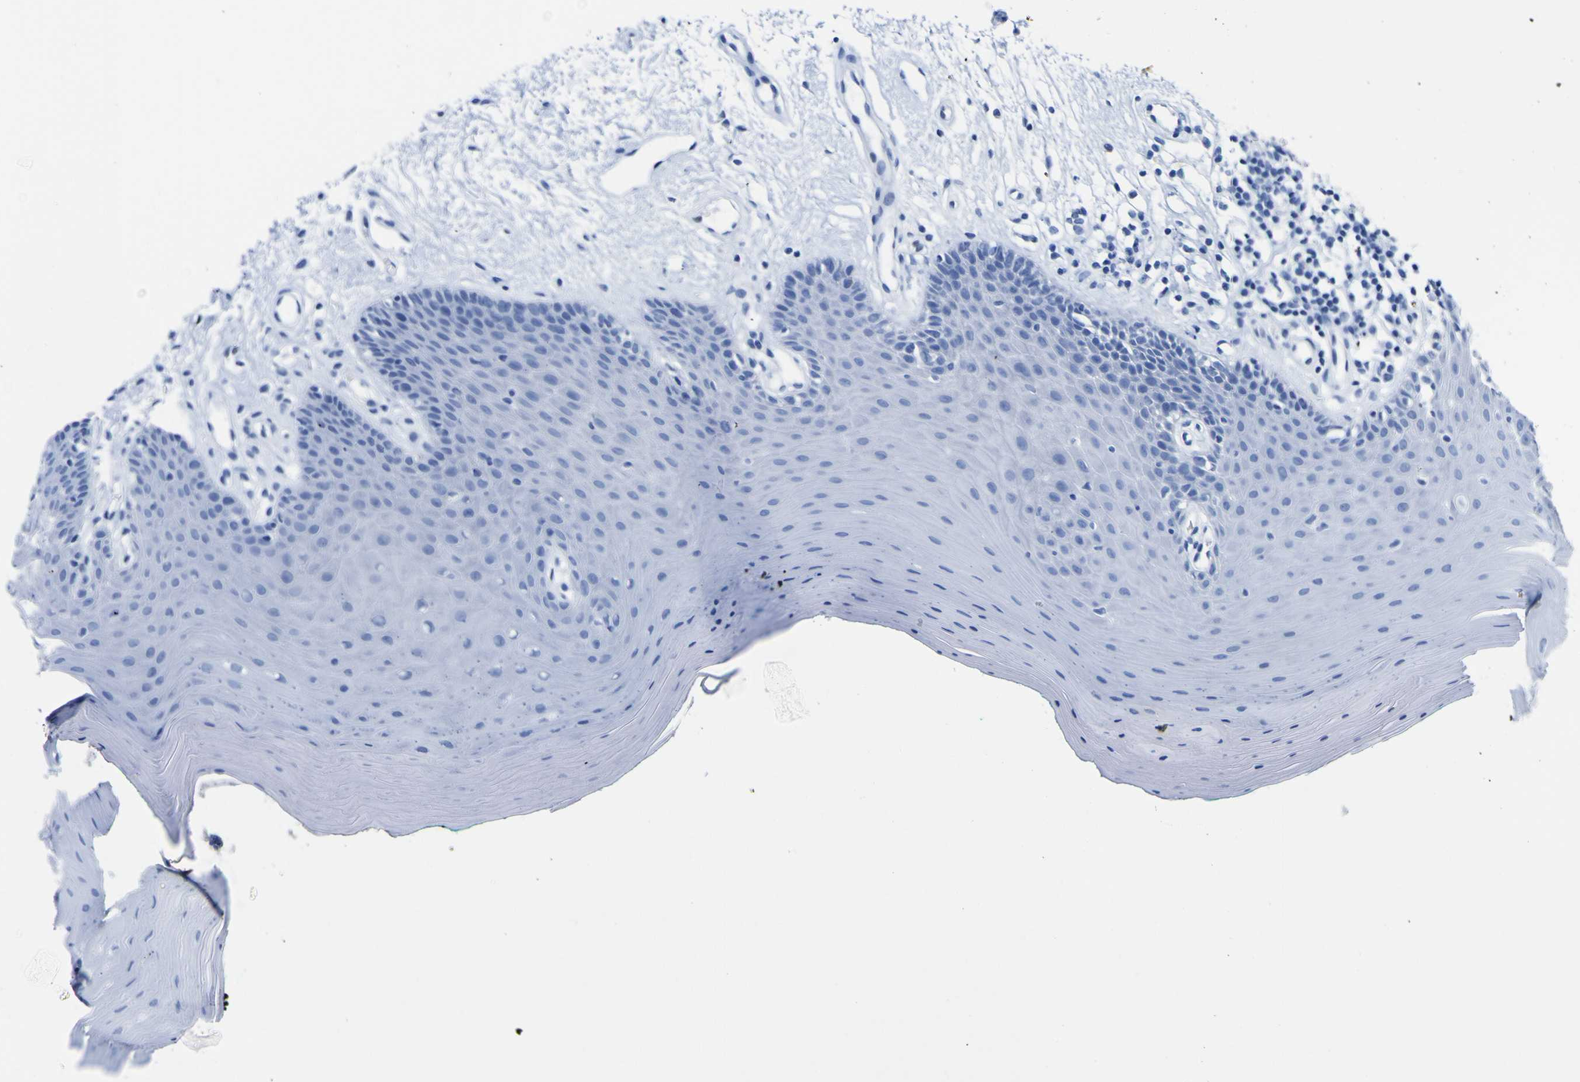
{"staining": {"intensity": "negative", "quantity": "none", "location": "none"}, "tissue": "oral mucosa", "cell_type": "Squamous epithelial cells", "image_type": "normal", "snomed": [{"axis": "morphology", "description": "Normal tissue, NOS"}, {"axis": "topography", "description": "Skeletal muscle"}, {"axis": "topography", "description": "Oral tissue"}], "caption": "Oral mucosa stained for a protein using immunohistochemistry (IHC) reveals no expression squamous epithelial cells.", "gene": "DACH1", "patient": {"sex": "male", "age": 58}}